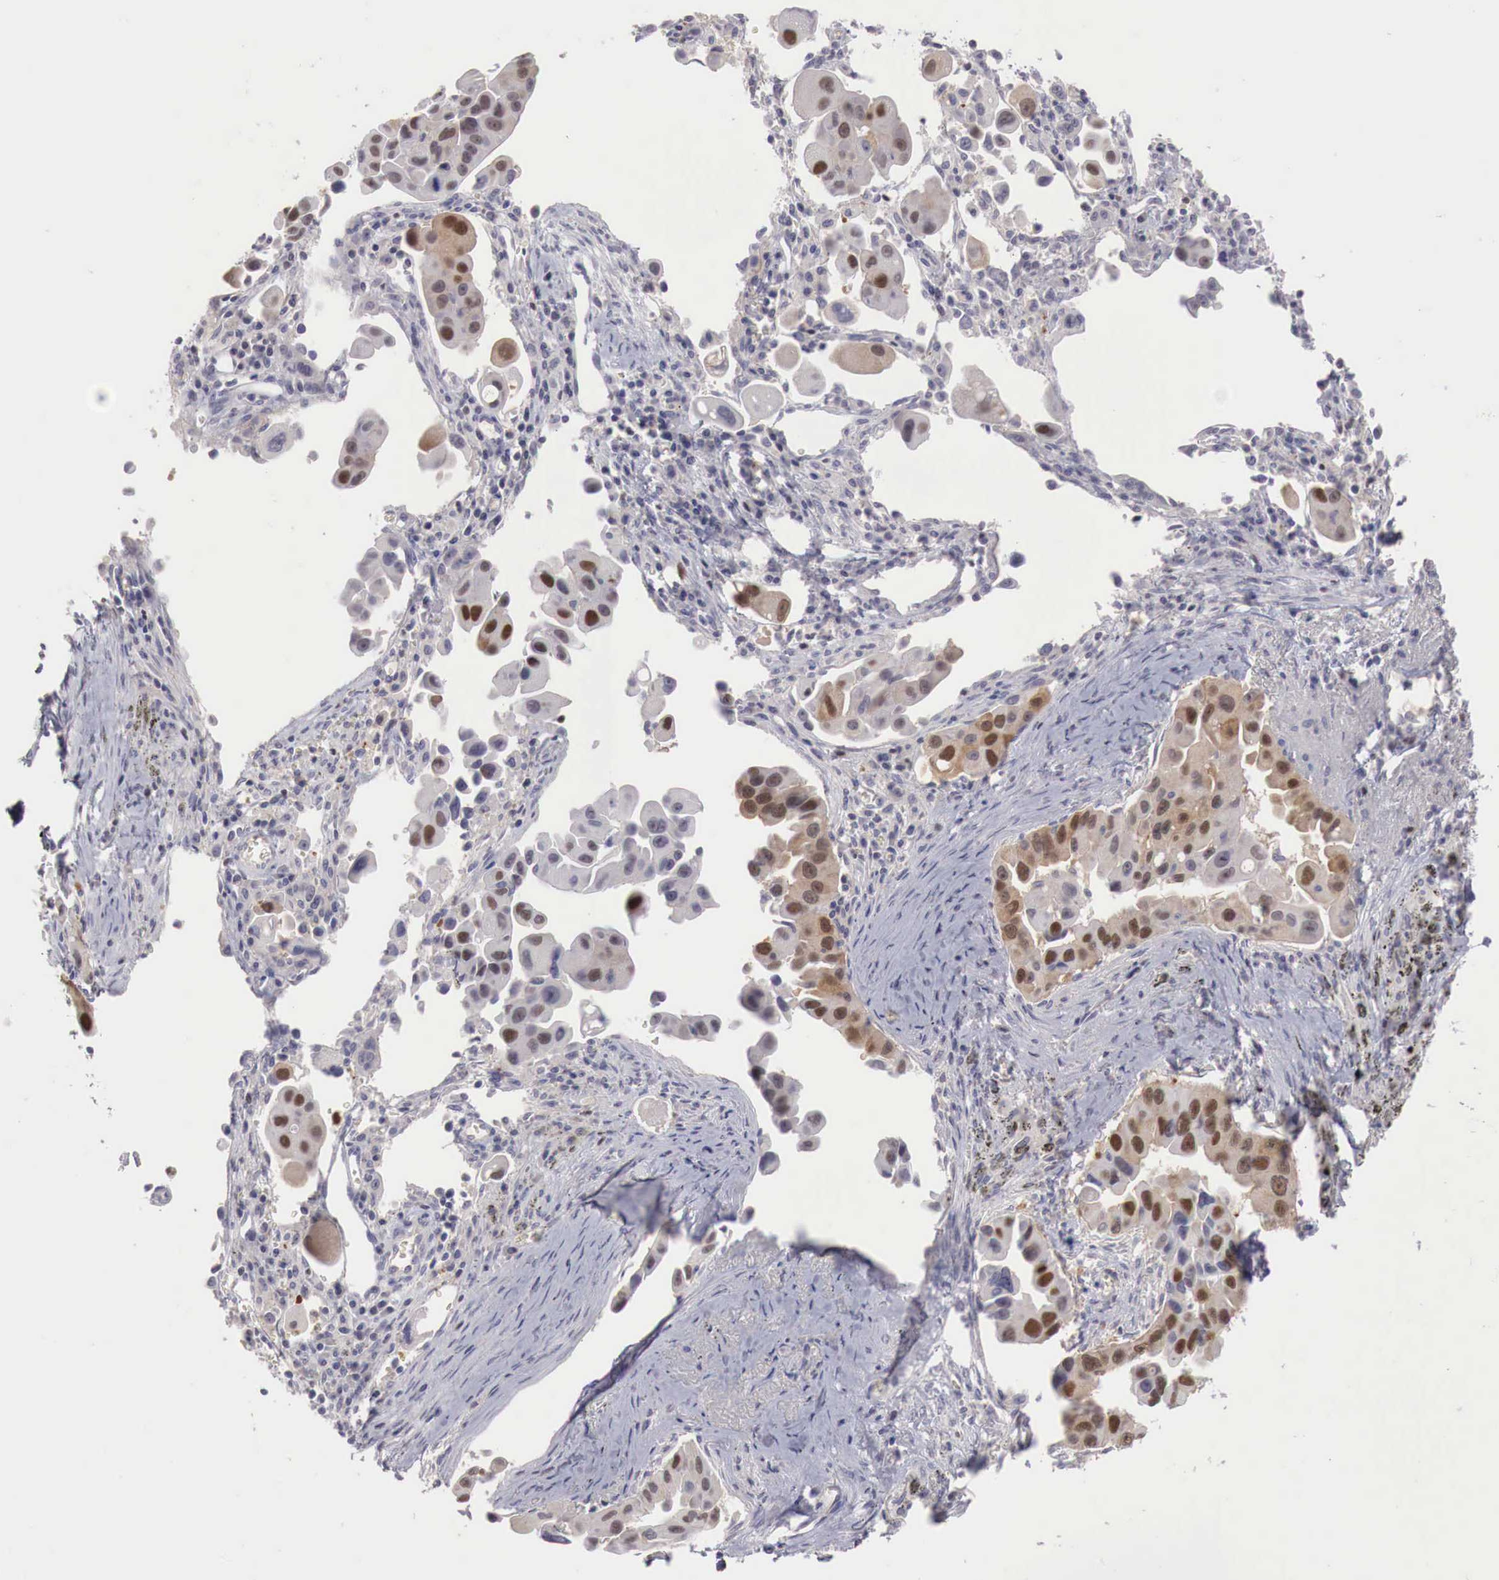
{"staining": {"intensity": "moderate", "quantity": "25%-75%", "location": "cytoplasmic/membranous,nuclear"}, "tissue": "lung cancer", "cell_type": "Tumor cells", "image_type": "cancer", "snomed": [{"axis": "morphology", "description": "Adenocarcinoma, NOS"}, {"axis": "topography", "description": "Lung"}], "caption": "Moderate cytoplasmic/membranous and nuclear expression is present in approximately 25%-75% of tumor cells in lung cancer.", "gene": "GATA1", "patient": {"sex": "male", "age": 68}}